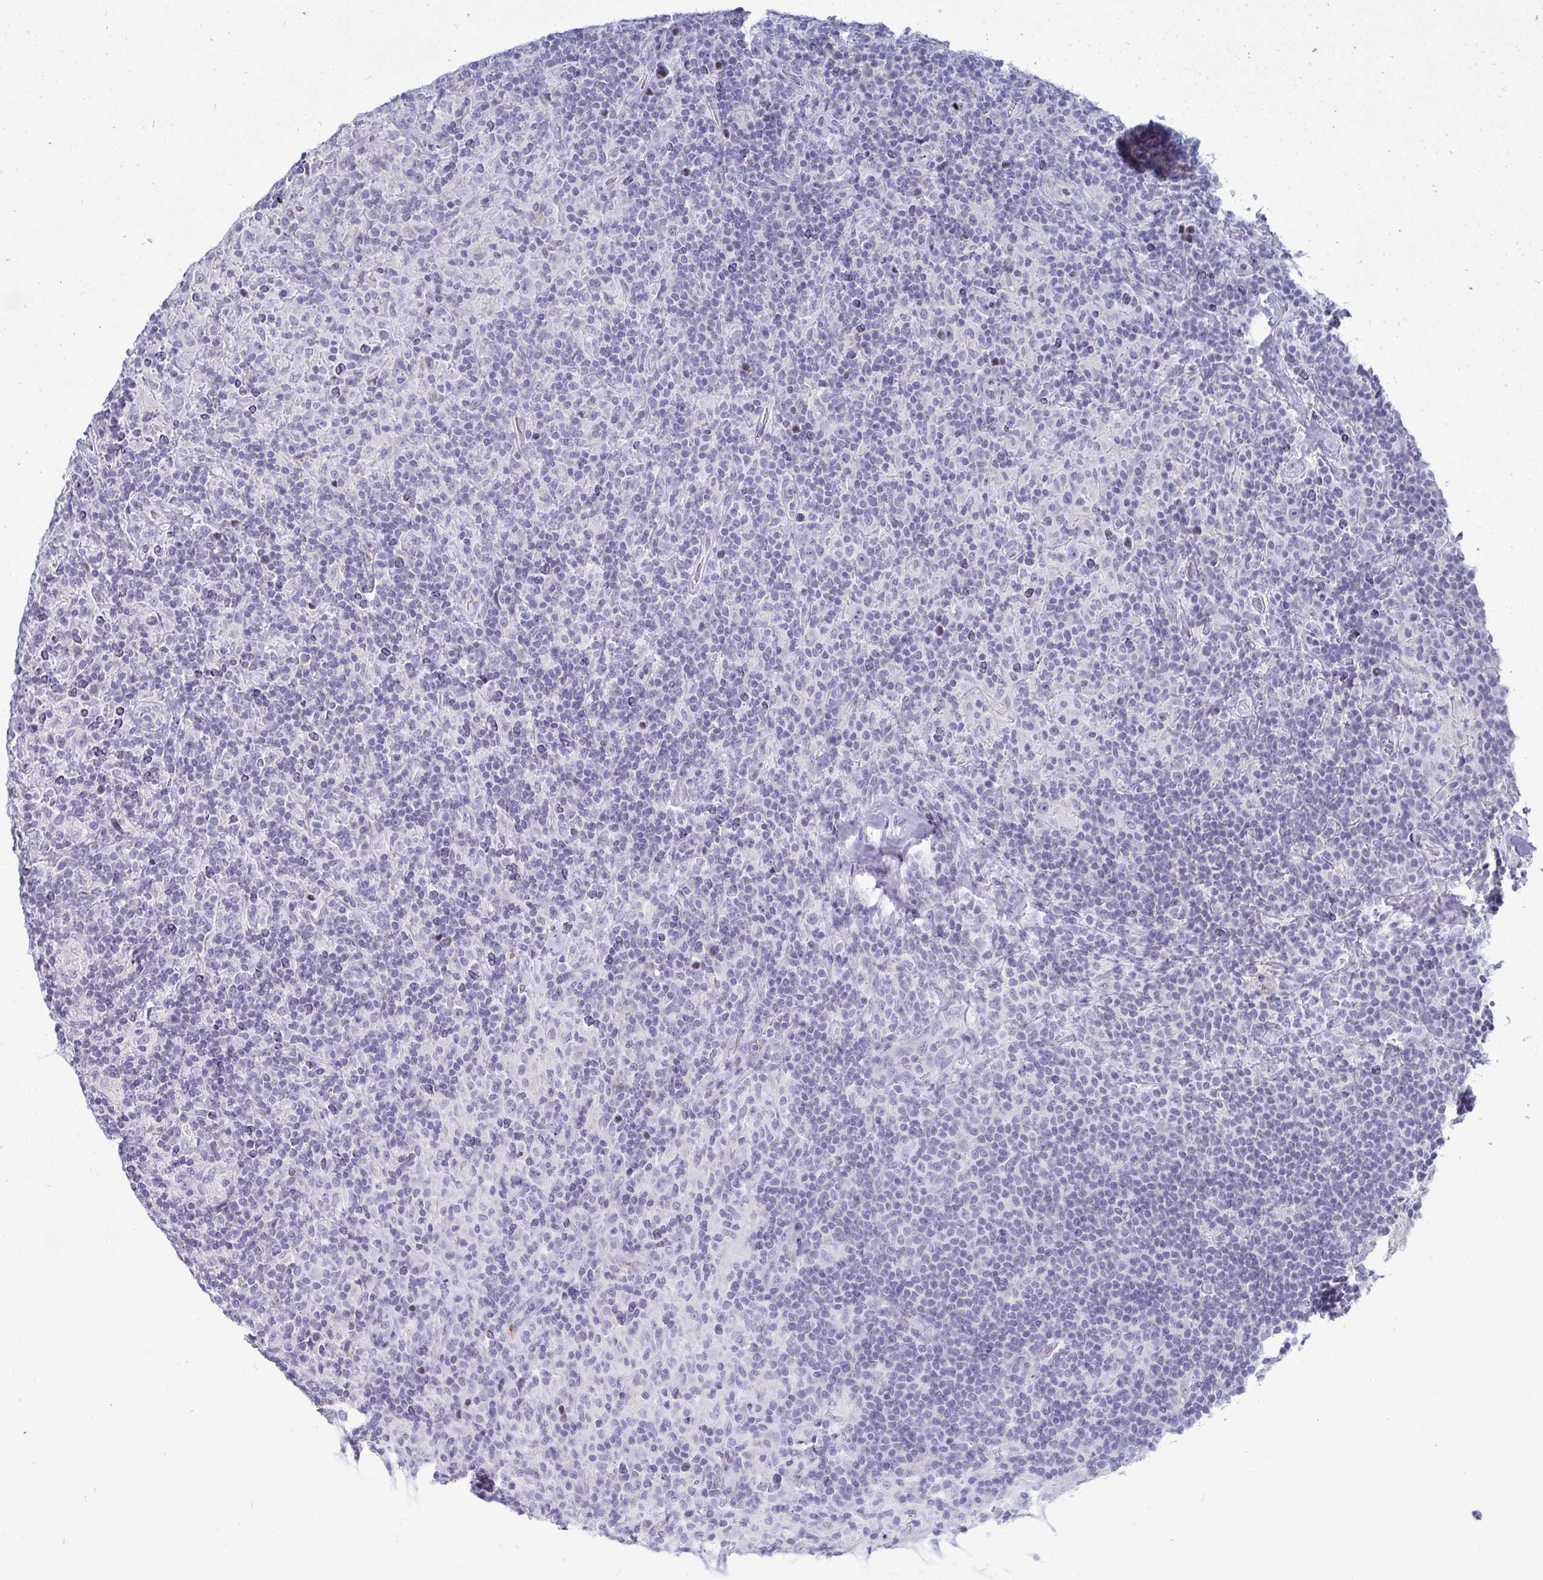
{"staining": {"intensity": "negative", "quantity": "none", "location": "none"}, "tissue": "lymphoma", "cell_type": "Tumor cells", "image_type": "cancer", "snomed": [{"axis": "morphology", "description": "Hodgkin's disease, NOS"}, {"axis": "topography", "description": "Lymph node"}], "caption": "Histopathology image shows no protein expression in tumor cells of Hodgkin's disease tissue. (Immunohistochemistry, brightfield microscopy, high magnification).", "gene": "ZNF182", "patient": {"sex": "male", "age": 70}}